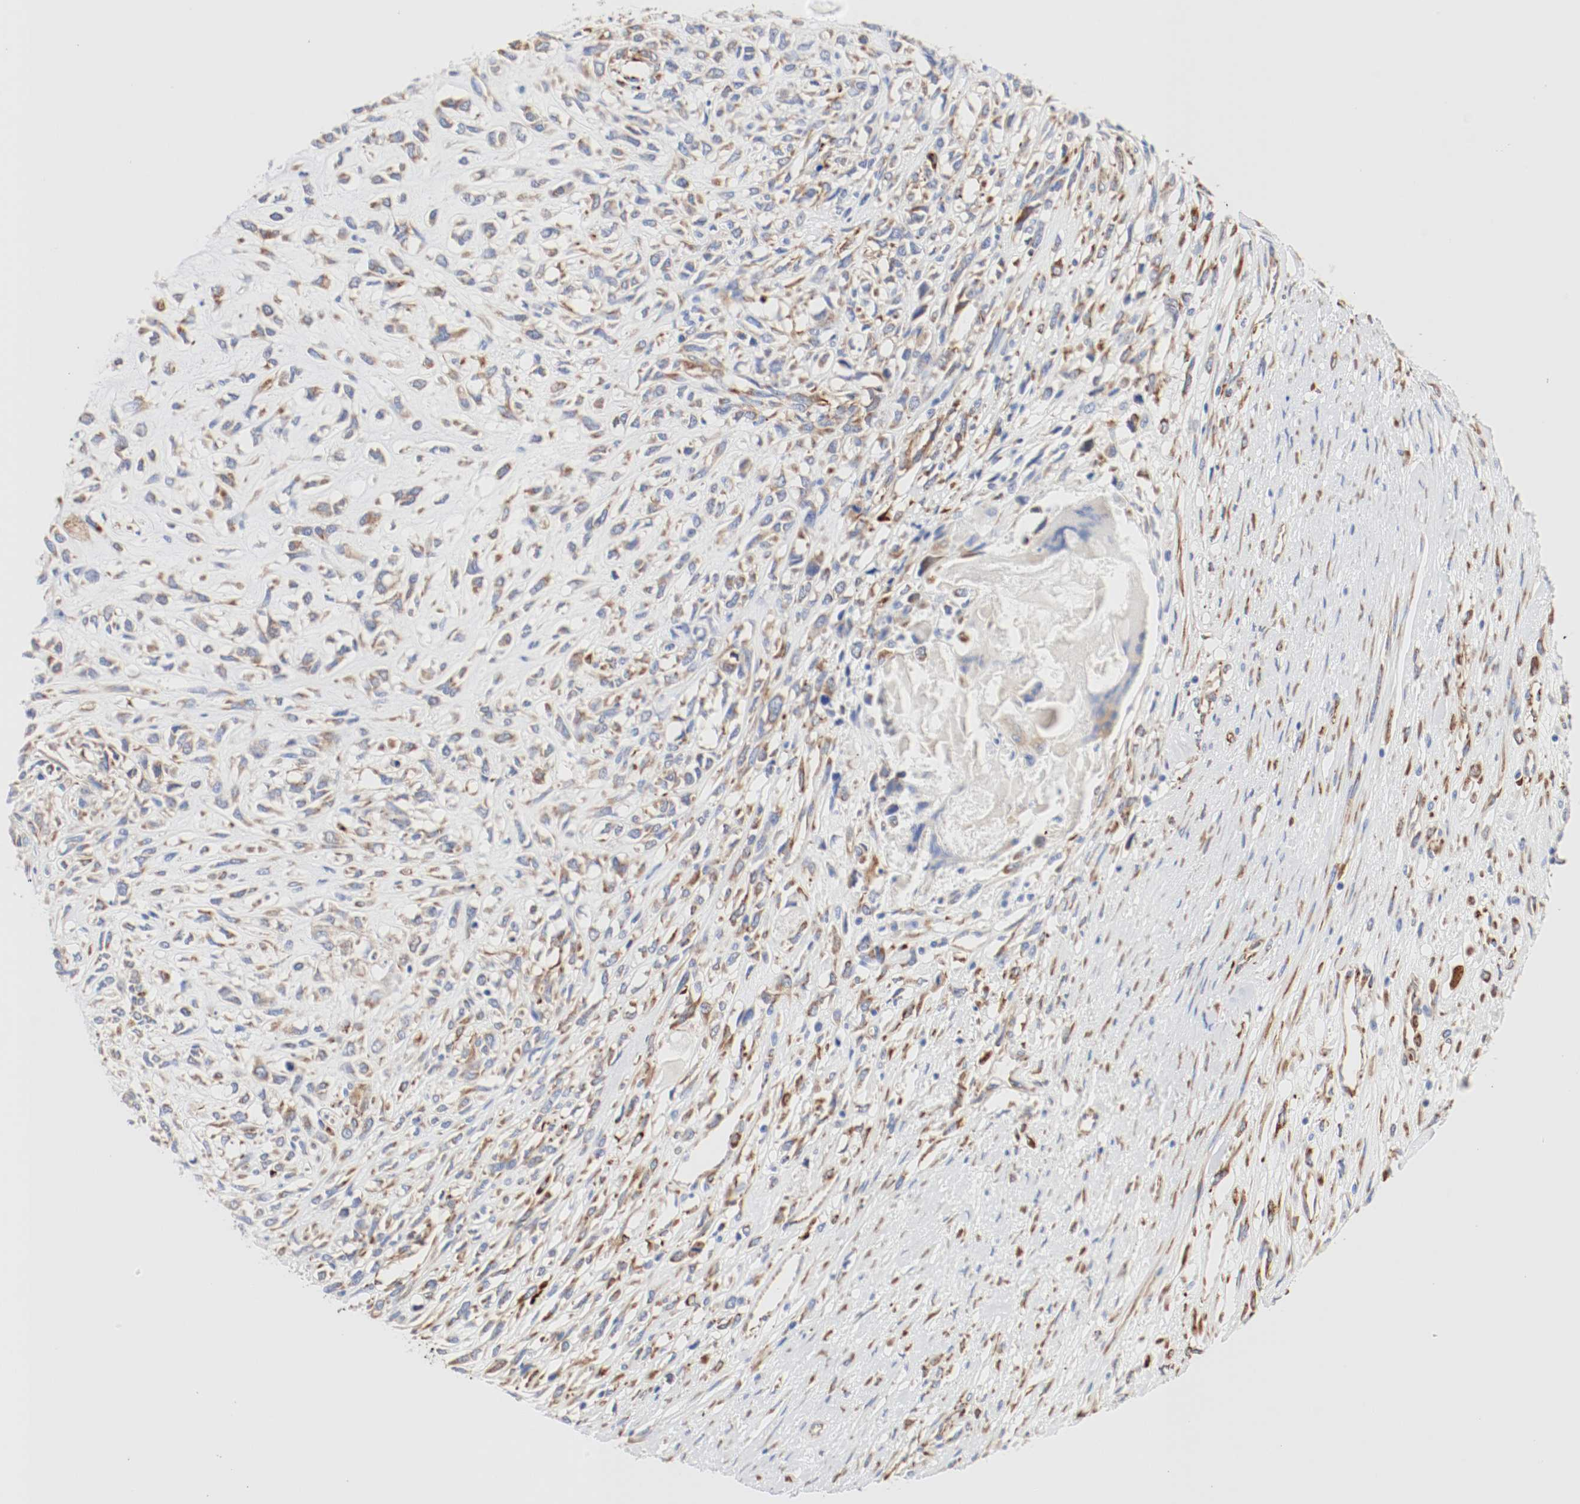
{"staining": {"intensity": "moderate", "quantity": ">75%", "location": "cytoplasmic/membranous"}, "tissue": "head and neck cancer", "cell_type": "Tumor cells", "image_type": "cancer", "snomed": [{"axis": "morphology", "description": "Necrosis, NOS"}, {"axis": "morphology", "description": "Neoplasm, malignant, NOS"}, {"axis": "topography", "description": "Salivary gland"}, {"axis": "topography", "description": "Head-Neck"}], "caption": "Head and neck cancer stained with immunohistochemistry (IHC) reveals moderate cytoplasmic/membranous expression in approximately >75% of tumor cells. Nuclei are stained in blue.", "gene": "GIT1", "patient": {"sex": "male", "age": 43}}